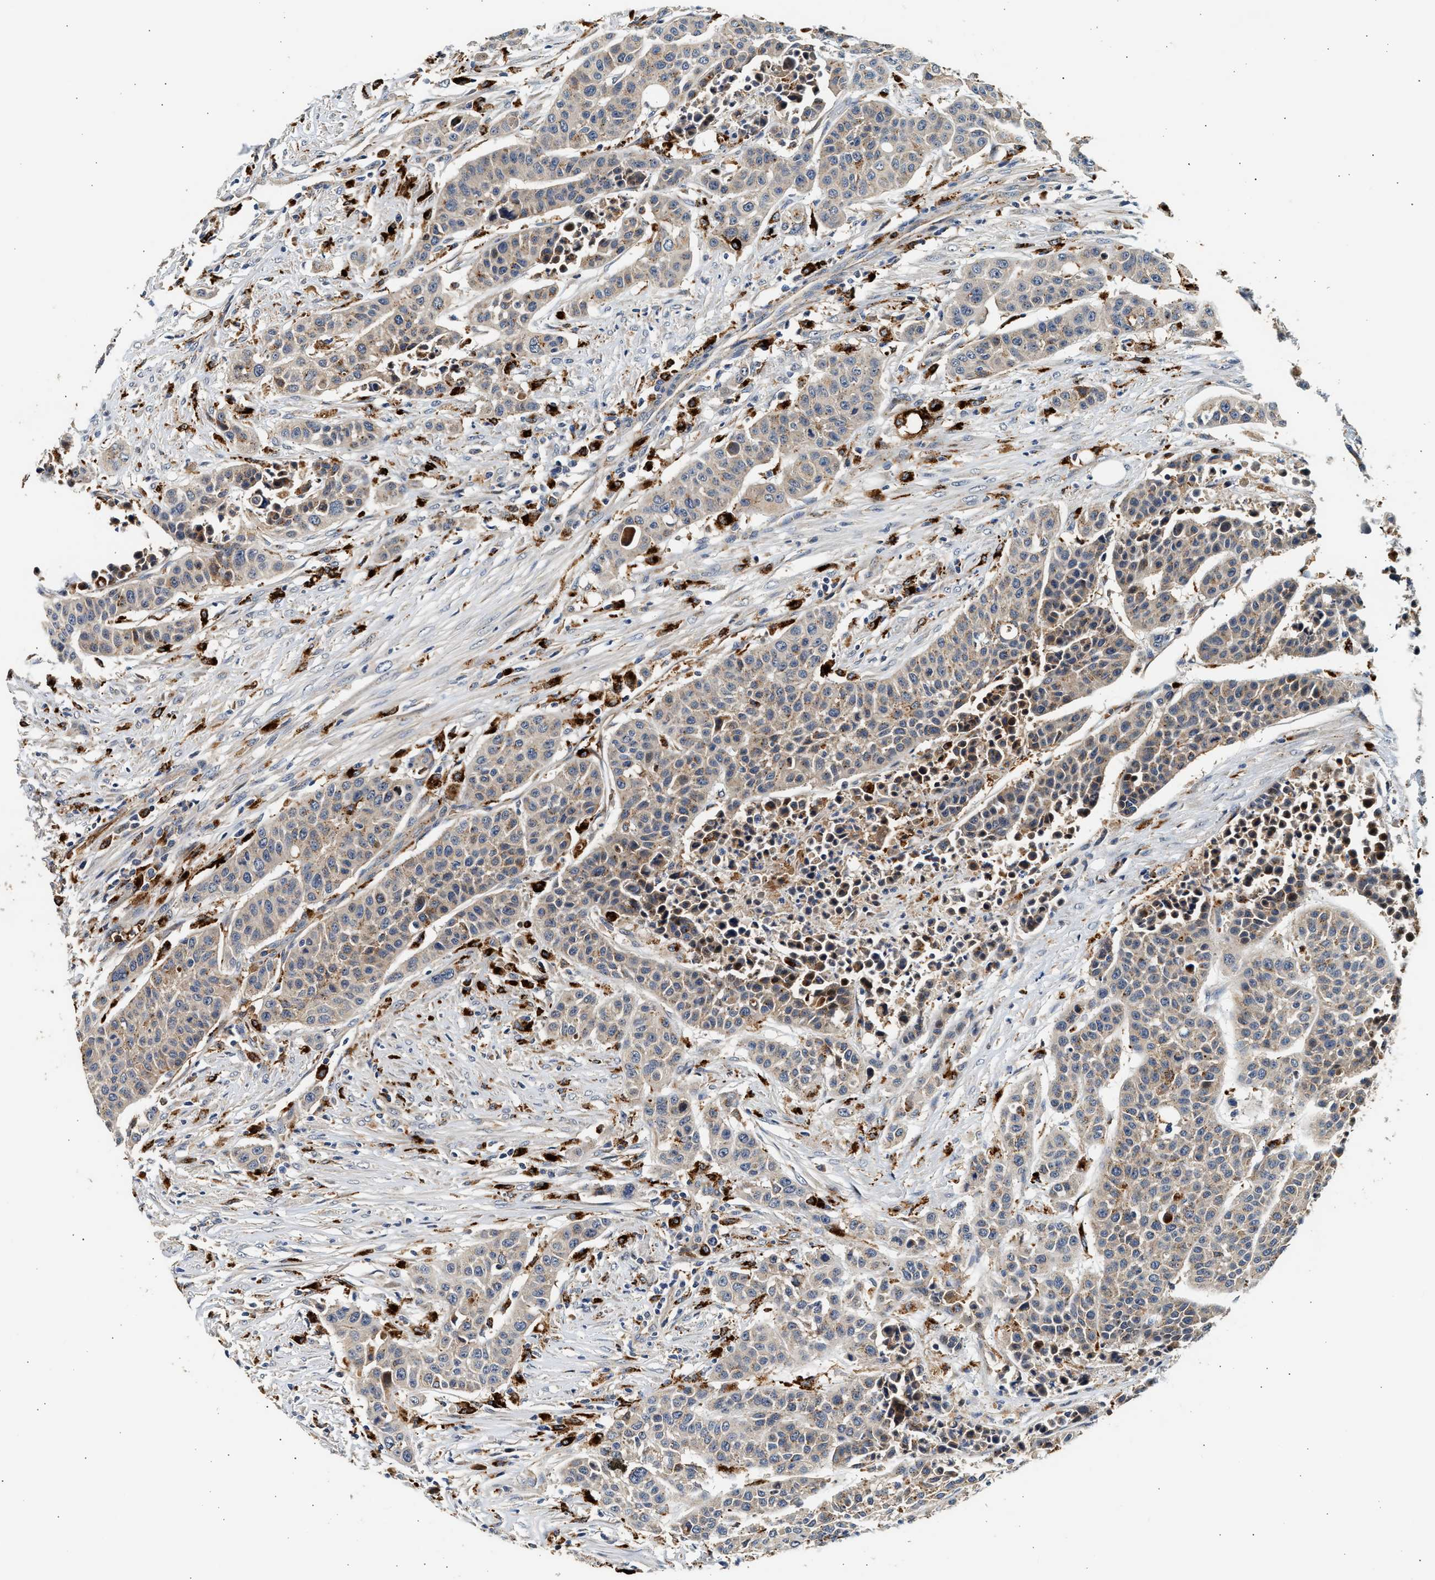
{"staining": {"intensity": "negative", "quantity": "none", "location": "none"}, "tissue": "urothelial cancer", "cell_type": "Tumor cells", "image_type": "cancer", "snomed": [{"axis": "morphology", "description": "Urothelial carcinoma, High grade"}, {"axis": "topography", "description": "Urinary bladder"}], "caption": "Image shows no protein positivity in tumor cells of urothelial cancer tissue. (DAB IHC, high magnification).", "gene": "PLD3", "patient": {"sex": "male", "age": 74}}